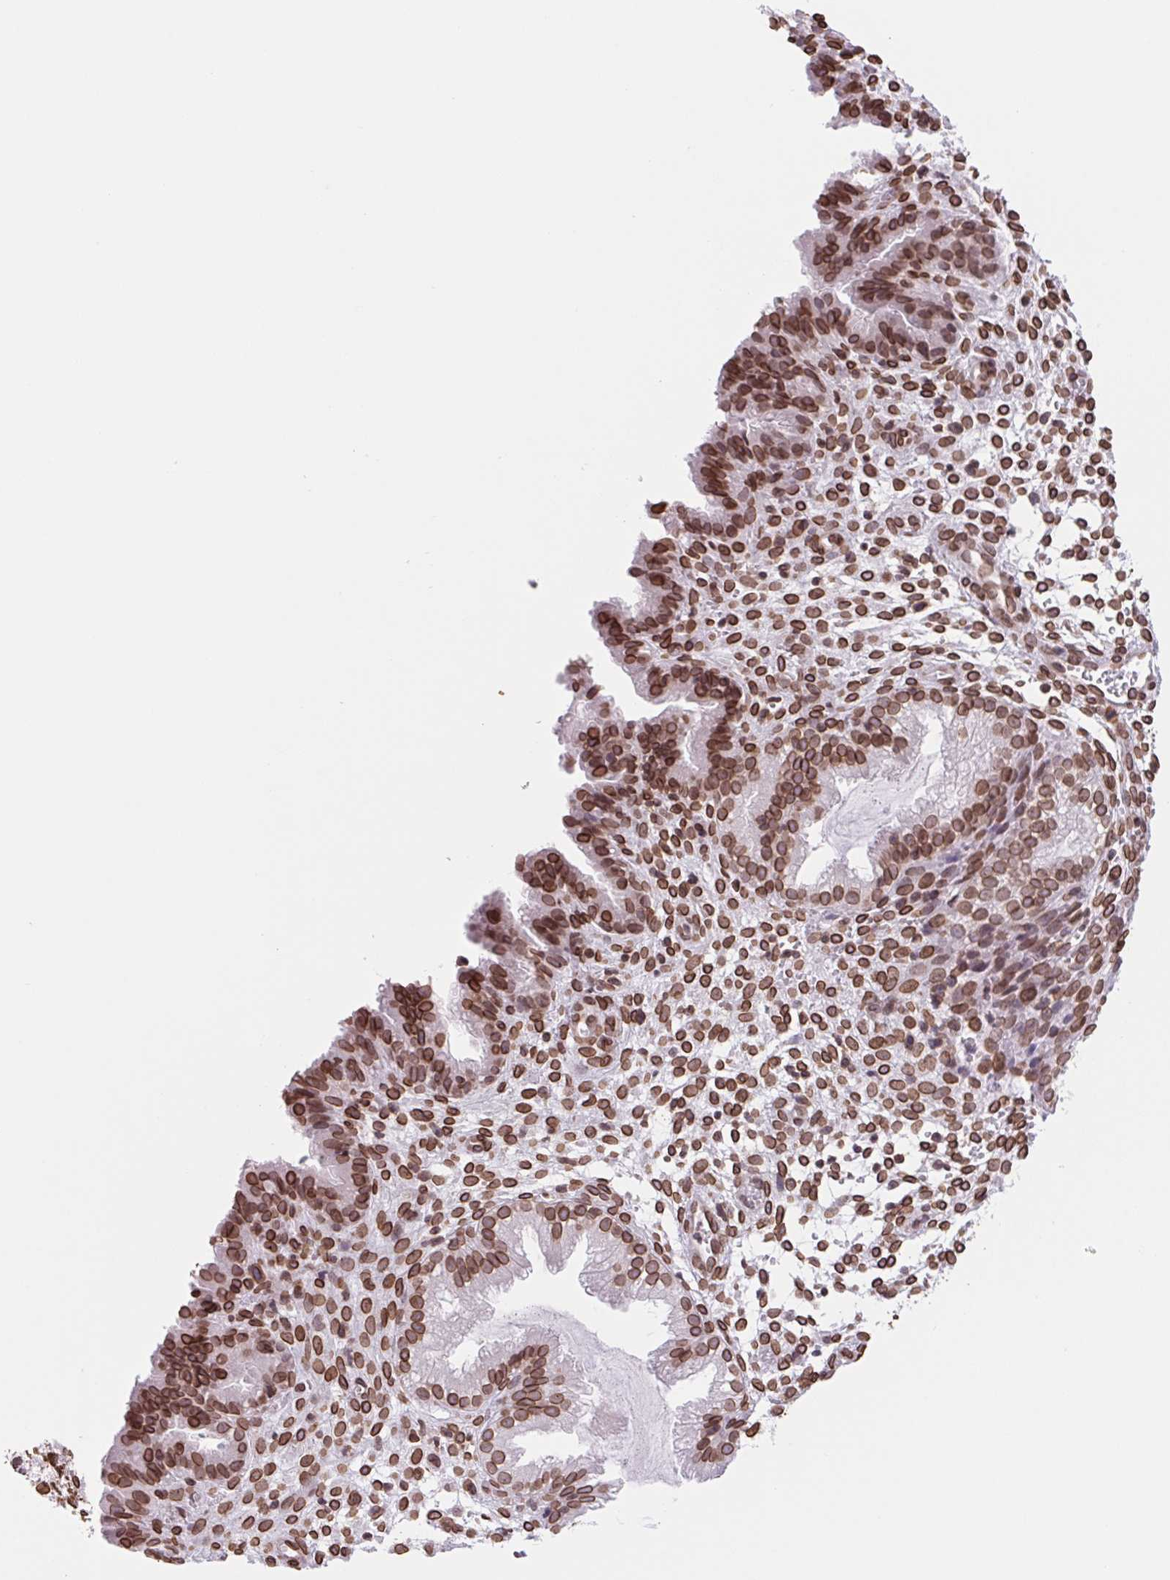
{"staining": {"intensity": "strong", "quantity": ">75%", "location": "cytoplasmic/membranous,nuclear"}, "tissue": "endometrium", "cell_type": "Cells in endometrial stroma", "image_type": "normal", "snomed": [{"axis": "morphology", "description": "Normal tissue, NOS"}, {"axis": "topography", "description": "Endometrium"}], "caption": "Immunohistochemistry (IHC) of benign human endometrium displays high levels of strong cytoplasmic/membranous,nuclear positivity in about >75% of cells in endometrial stroma. (Stains: DAB in brown, nuclei in blue, Microscopy: brightfield microscopy at high magnification).", "gene": "LMNB2", "patient": {"sex": "female", "age": 33}}